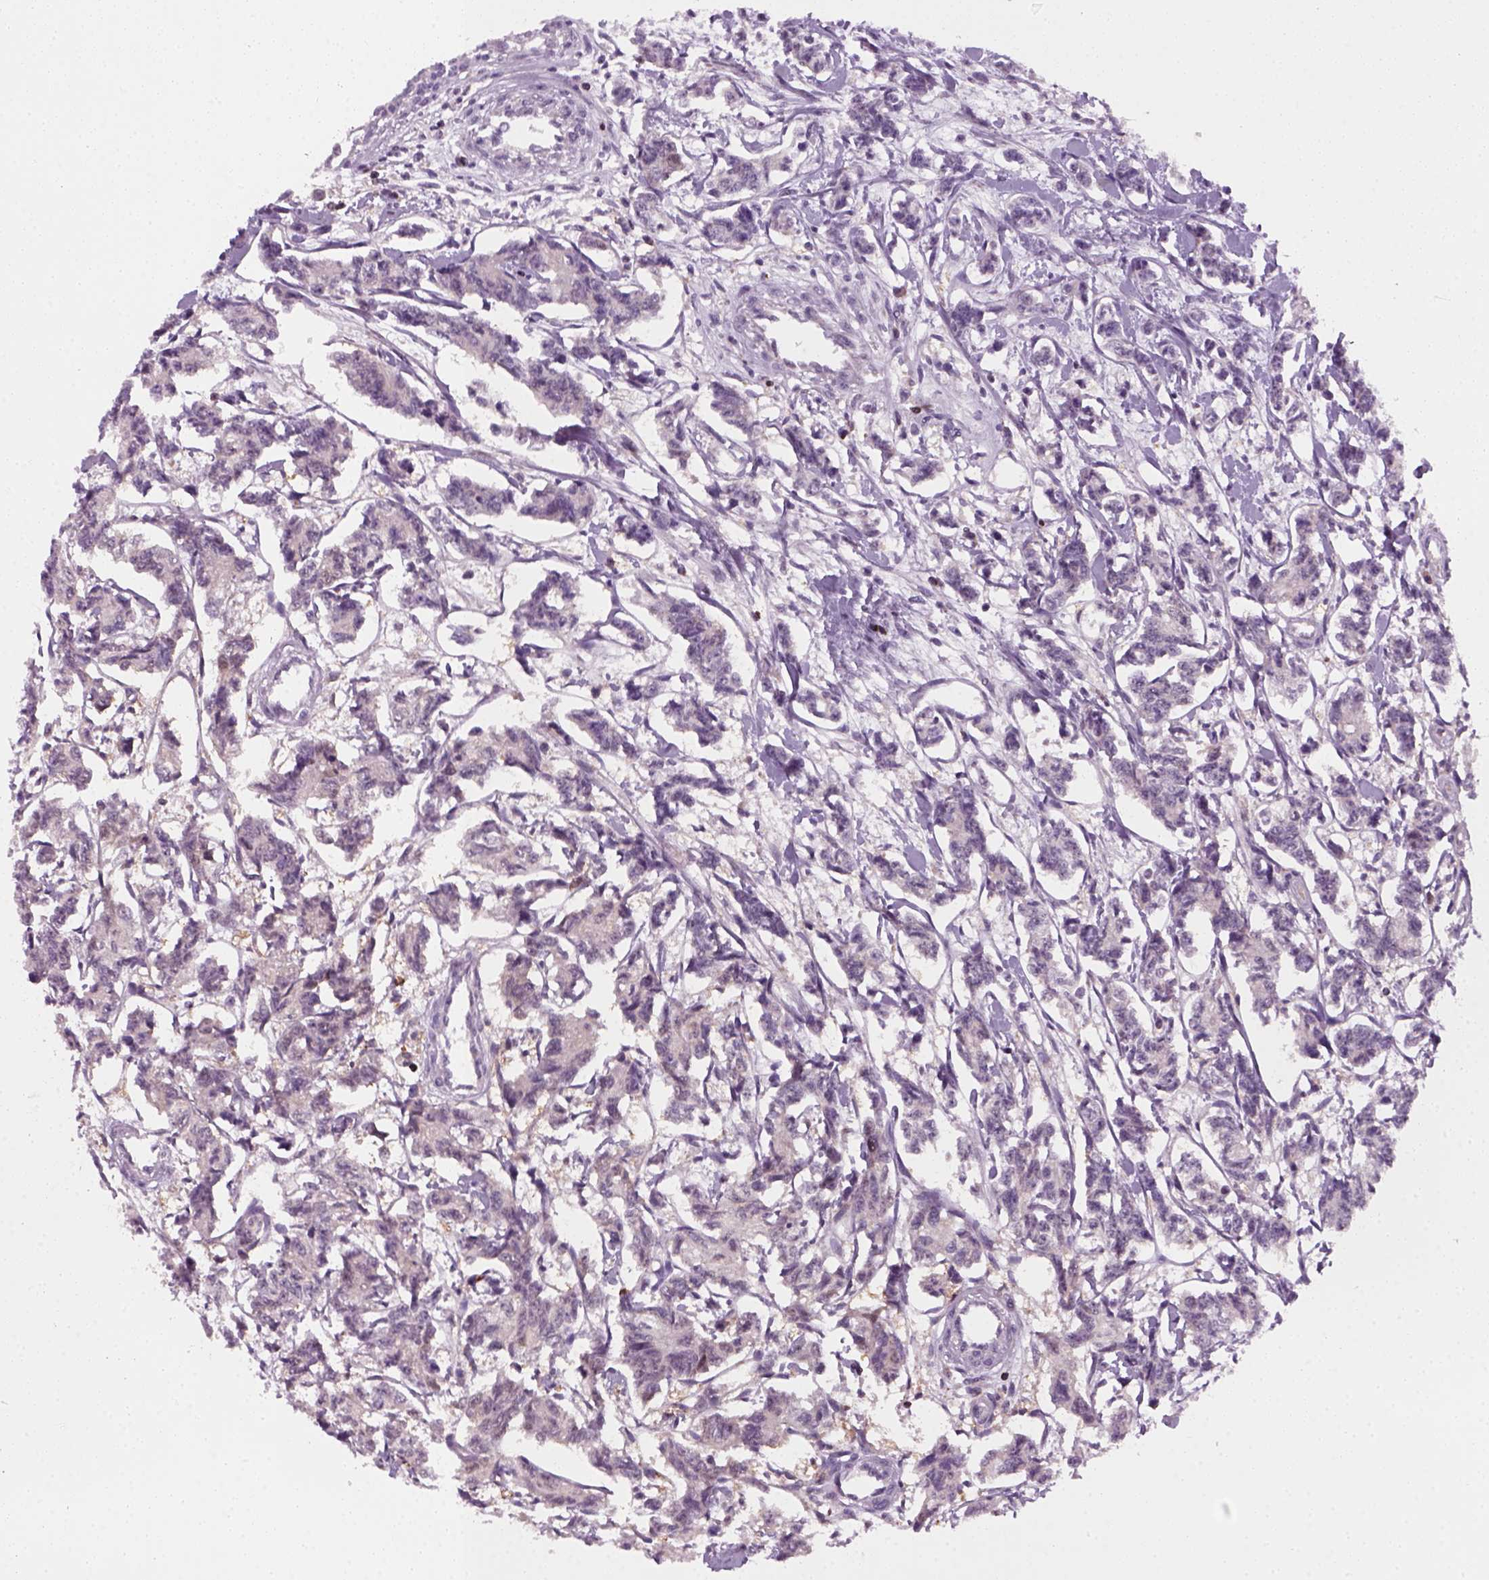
{"staining": {"intensity": "weak", "quantity": "<25%", "location": "nuclear"}, "tissue": "carcinoid", "cell_type": "Tumor cells", "image_type": "cancer", "snomed": [{"axis": "morphology", "description": "Carcinoid, malignant, NOS"}, {"axis": "topography", "description": "Kidney"}], "caption": "High magnification brightfield microscopy of carcinoid (malignant) stained with DAB (brown) and counterstained with hematoxylin (blue): tumor cells show no significant positivity.", "gene": "NUDT16L1", "patient": {"sex": "female", "age": 41}}